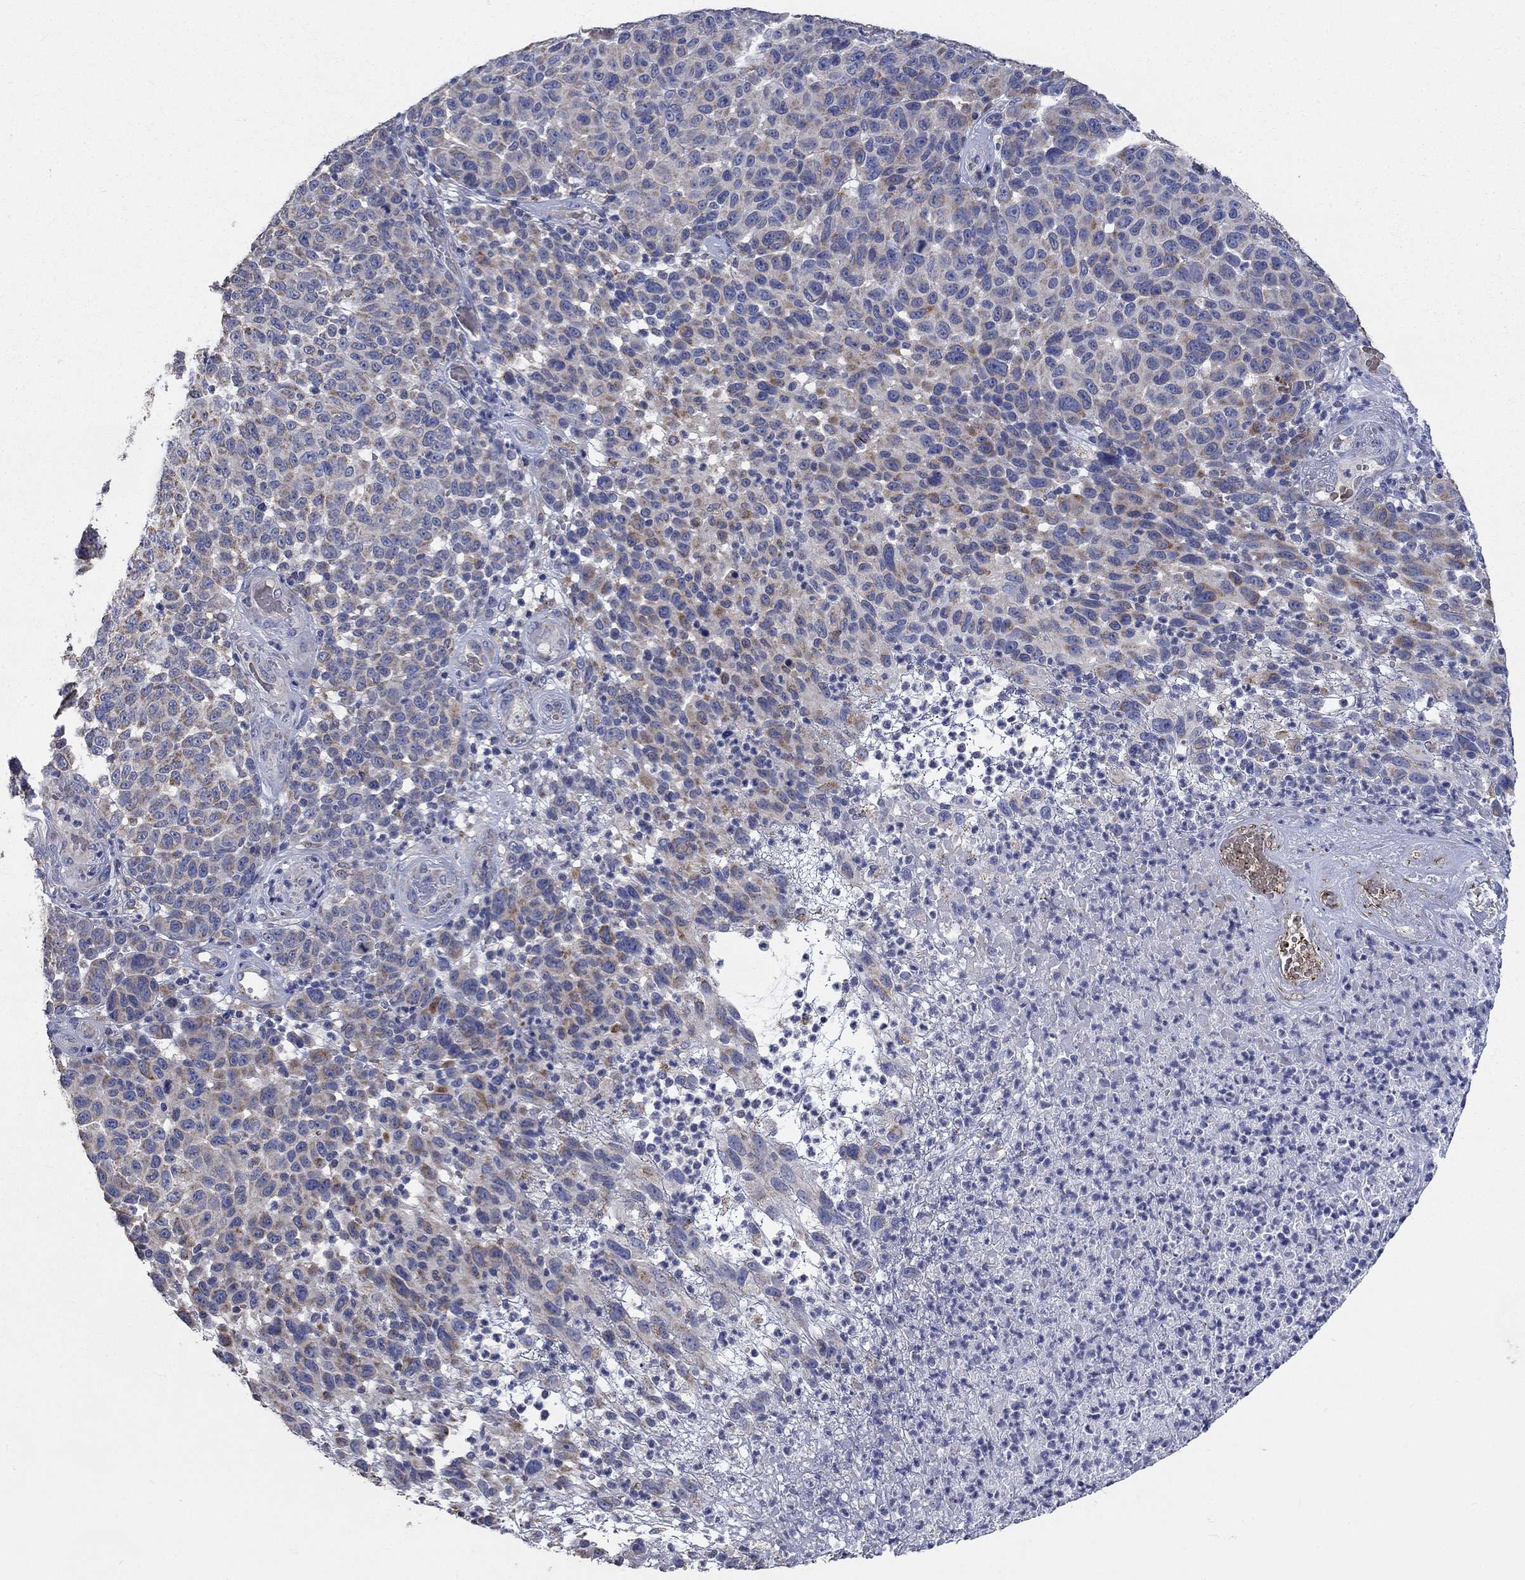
{"staining": {"intensity": "moderate", "quantity": "<25%", "location": "cytoplasmic/membranous"}, "tissue": "melanoma", "cell_type": "Tumor cells", "image_type": "cancer", "snomed": [{"axis": "morphology", "description": "Malignant melanoma, NOS"}, {"axis": "topography", "description": "Skin"}], "caption": "A brown stain shows moderate cytoplasmic/membranous expression of a protein in melanoma tumor cells.", "gene": "UGT8", "patient": {"sex": "male", "age": 59}}